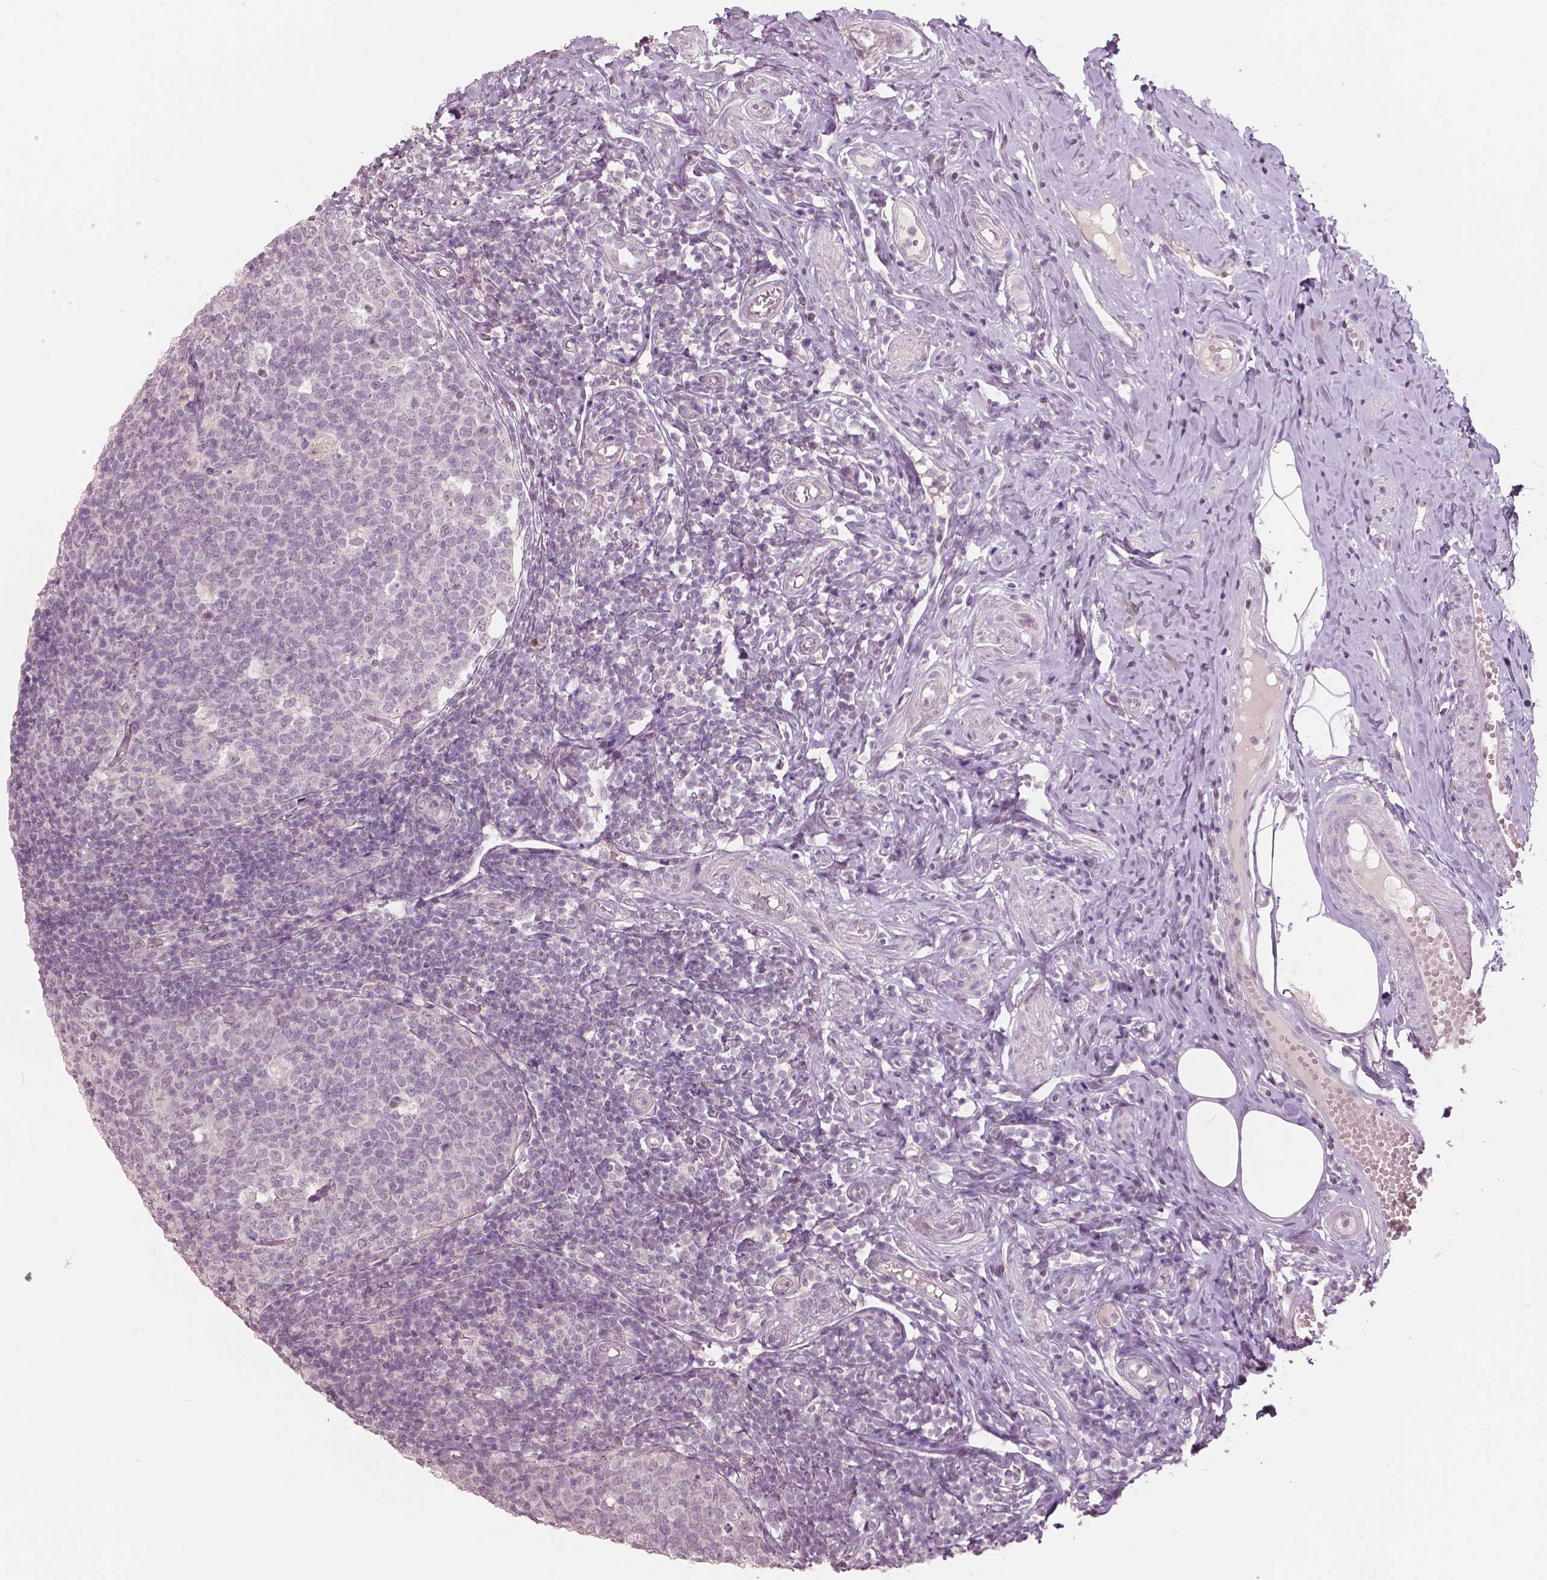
{"staining": {"intensity": "negative", "quantity": "none", "location": "none"}, "tissue": "appendix", "cell_type": "Glandular cells", "image_type": "normal", "snomed": [{"axis": "morphology", "description": "Normal tissue, NOS"}, {"axis": "topography", "description": "Appendix"}], "caption": "Unremarkable appendix was stained to show a protein in brown. There is no significant expression in glandular cells.", "gene": "NANOG", "patient": {"sex": "male", "age": 18}}